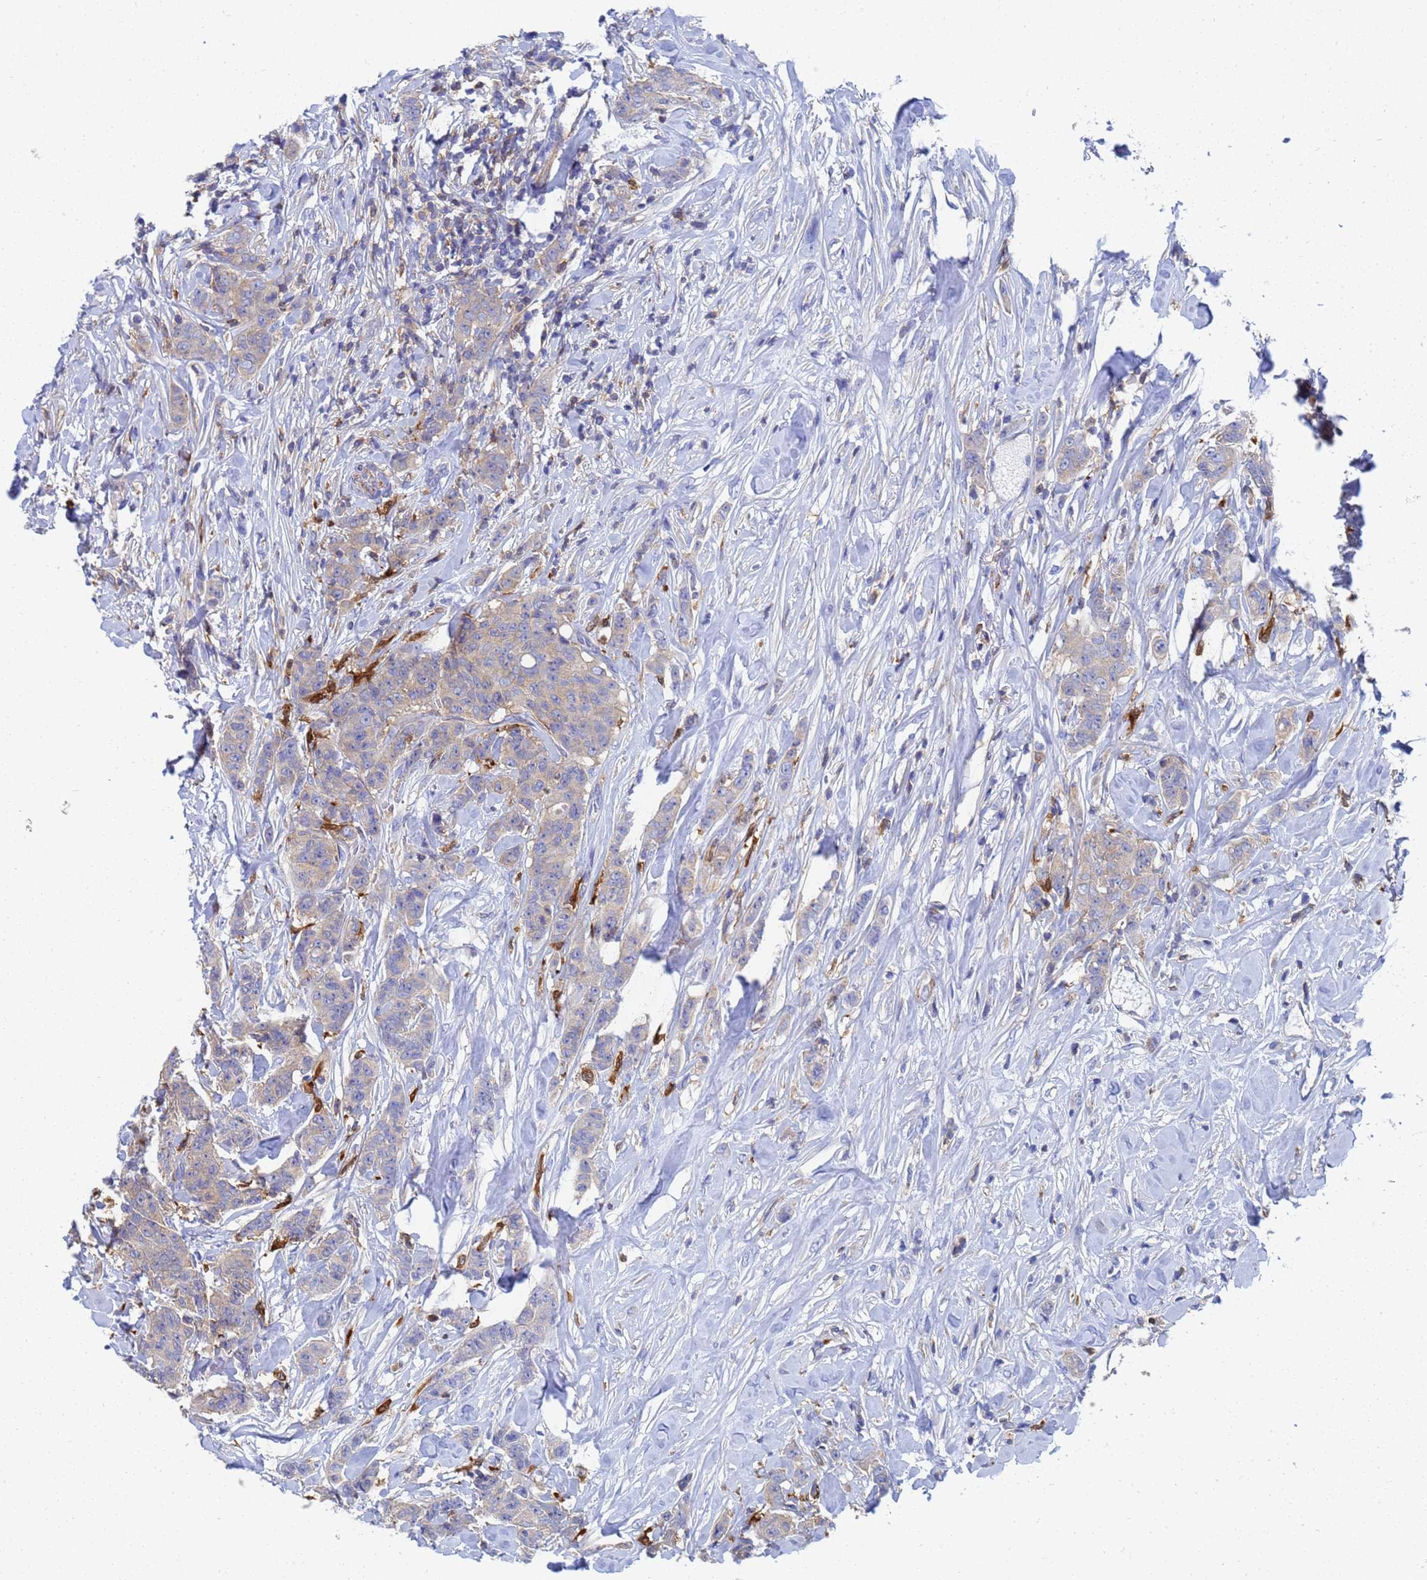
{"staining": {"intensity": "weak", "quantity": "<25%", "location": "cytoplasmic/membranous"}, "tissue": "breast cancer", "cell_type": "Tumor cells", "image_type": "cancer", "snomed": [{"axis": "morphology", "description": "Duct carcinoma"}, {"axis": "topography", "description": "Breast"}], "caption": "Human breast invasive ductal carcinoma stained for a protein using immunohistochemistry (IHC) reveals no positivity in tumor cells.", "gene": "GCHFR", "patient": {"sex": "female", "age": 40}}